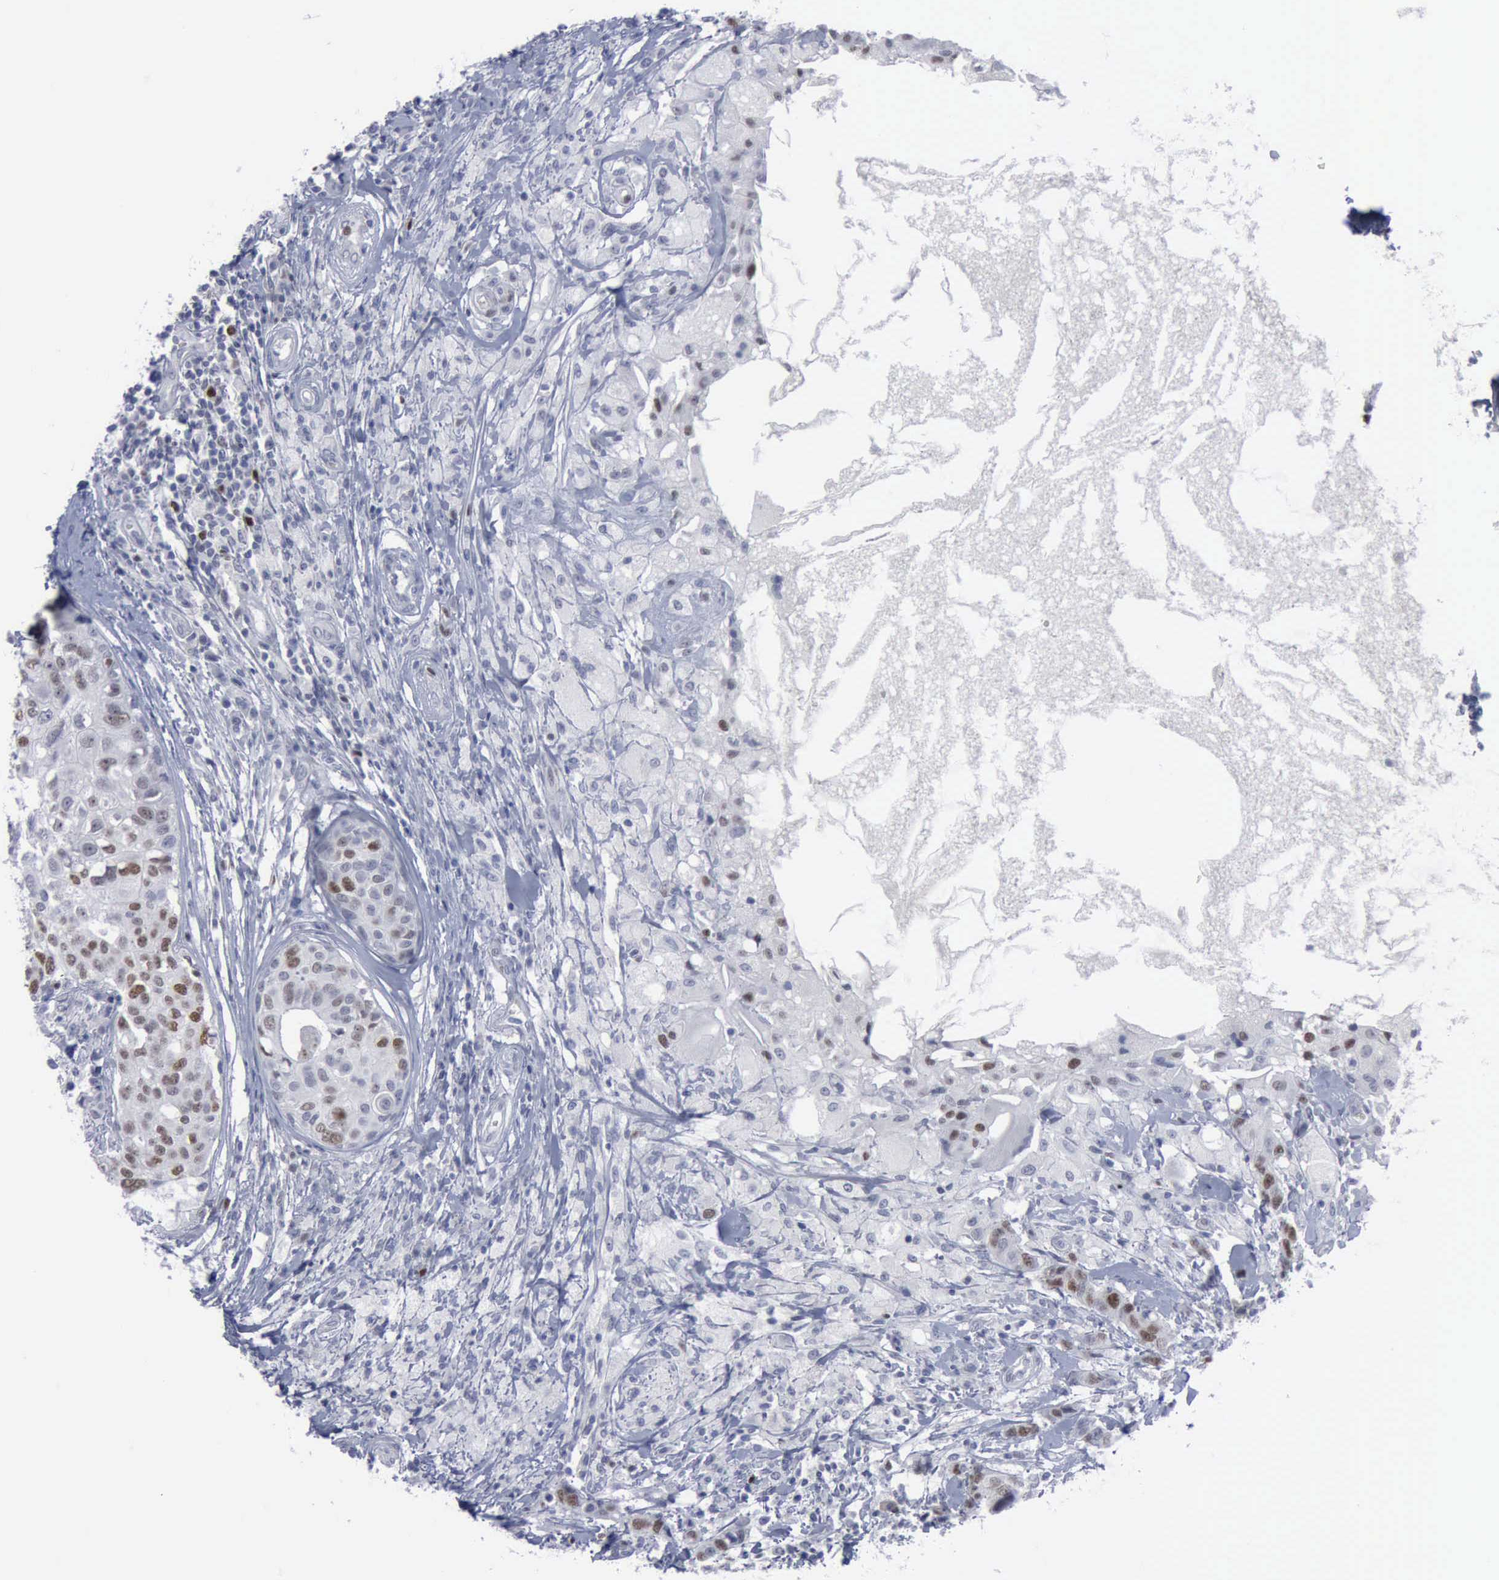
{"staining": {"intensity": "moderate", "quantity": "25%-75%", "location": "nuclear"}, "tissue": "breast cancer", "cell_type": "Tumor cells", "image_type": "cancer", "snomed": [{"axis": "morphology", "description": "Duct carcinoma"}, {"axis": "topography", "description": "Breast"}], "caption": "The histopathology image demonstrates staining of breast cancer (invasive ductal carcinoma), revealing moderate nuclear protein positivity (brown color) within tumor cells.", "gene": "MCM5", "patient": {"sex": "female", "age": 27}}